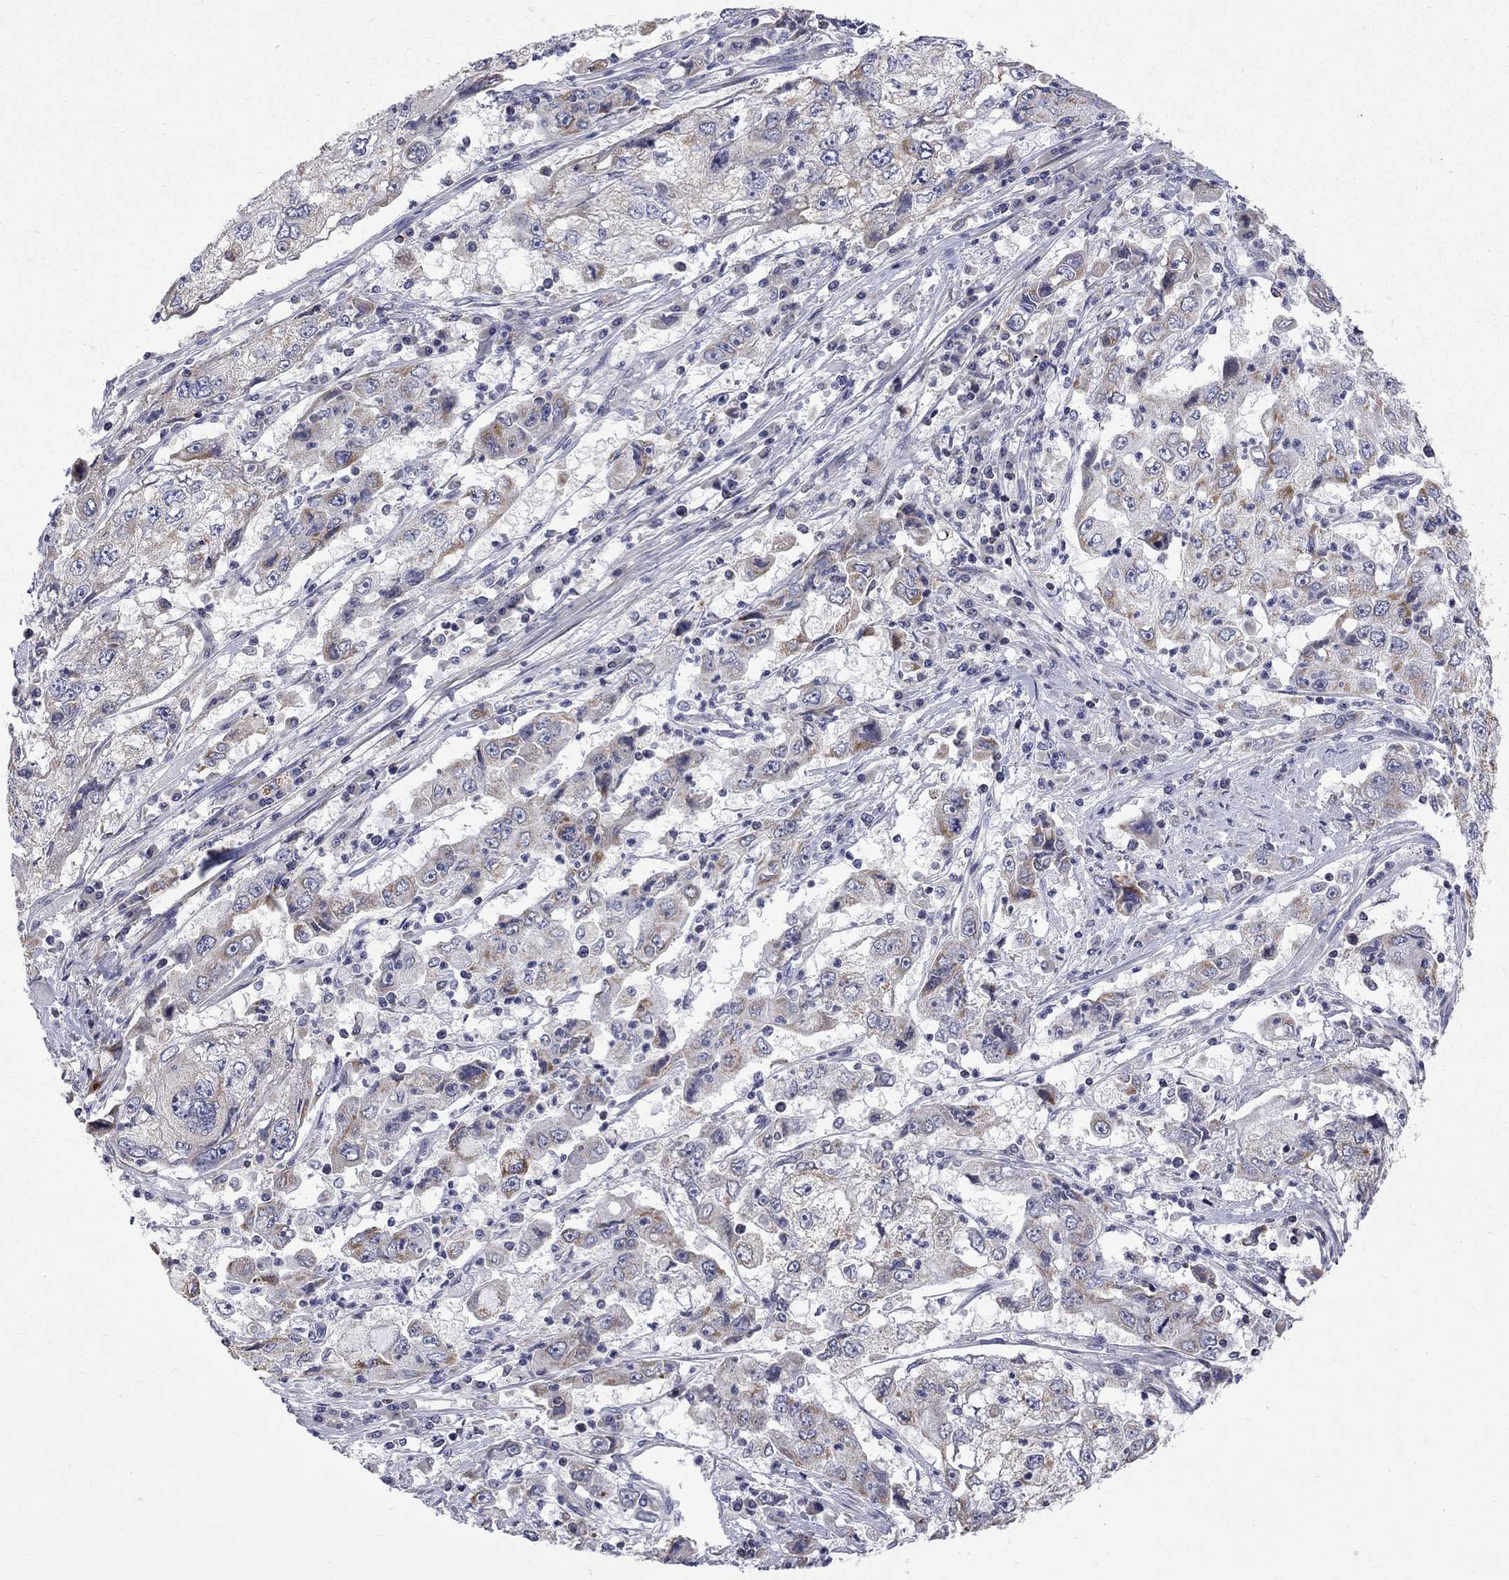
{"staining": {"intensity": "moderate", "quantity": "<25%", "location": "cytoplasmic/membranous"}, "tissue": "cervical cancer", "cell_type": "Tumor cells", "image_type": "cancer", "snomed": [{"axis": "morphology", "description": "Squamous cell carcinoma, NOS"}, {"axis": "topography", "description": "Cervix"}], "caption": "Immunohistochemistry (IHC) (DAB) staining of human cervical cancer reveals moderate cytoplasmic/membranous protein positivity in approximately <25% of tumor cells.", "gene": "SH2B1", "patient": {"sex": "female", "age": 36}}